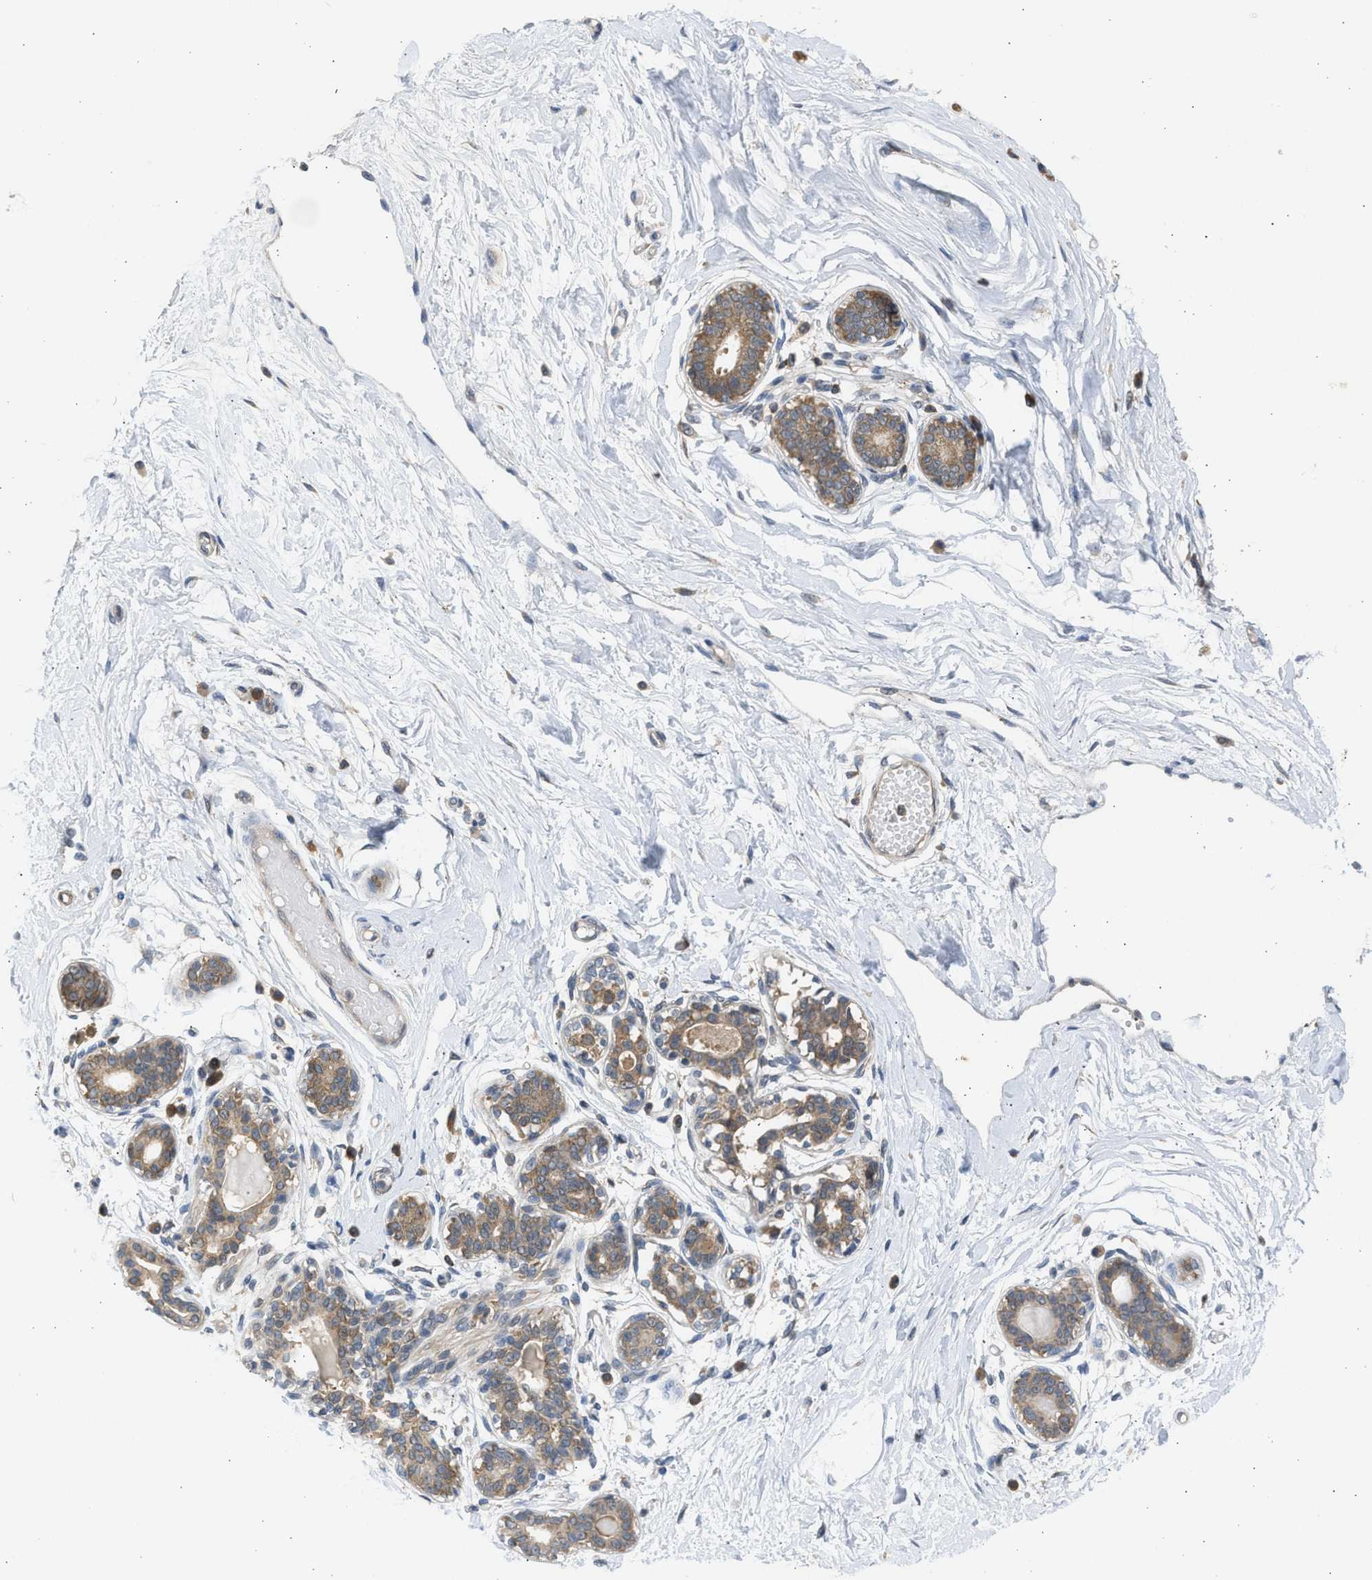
{"staining": {"intensity": "negative", "quantity": "none", "location": "none"}, "tissue": "breast", "cell_type": "Adipocytes", "image_type": "normal", "snomed": [{"axis": "morphology", "description": "Normal tissue, NOS"}, {"axis": "topography", "description": "Breast"}], "caption": "Benign breast was stained to show a protein in brown. There is no significant staining in adipocytes.", "gene": "CYP1A1", "patient": {"sex": "female", "age": 45}}